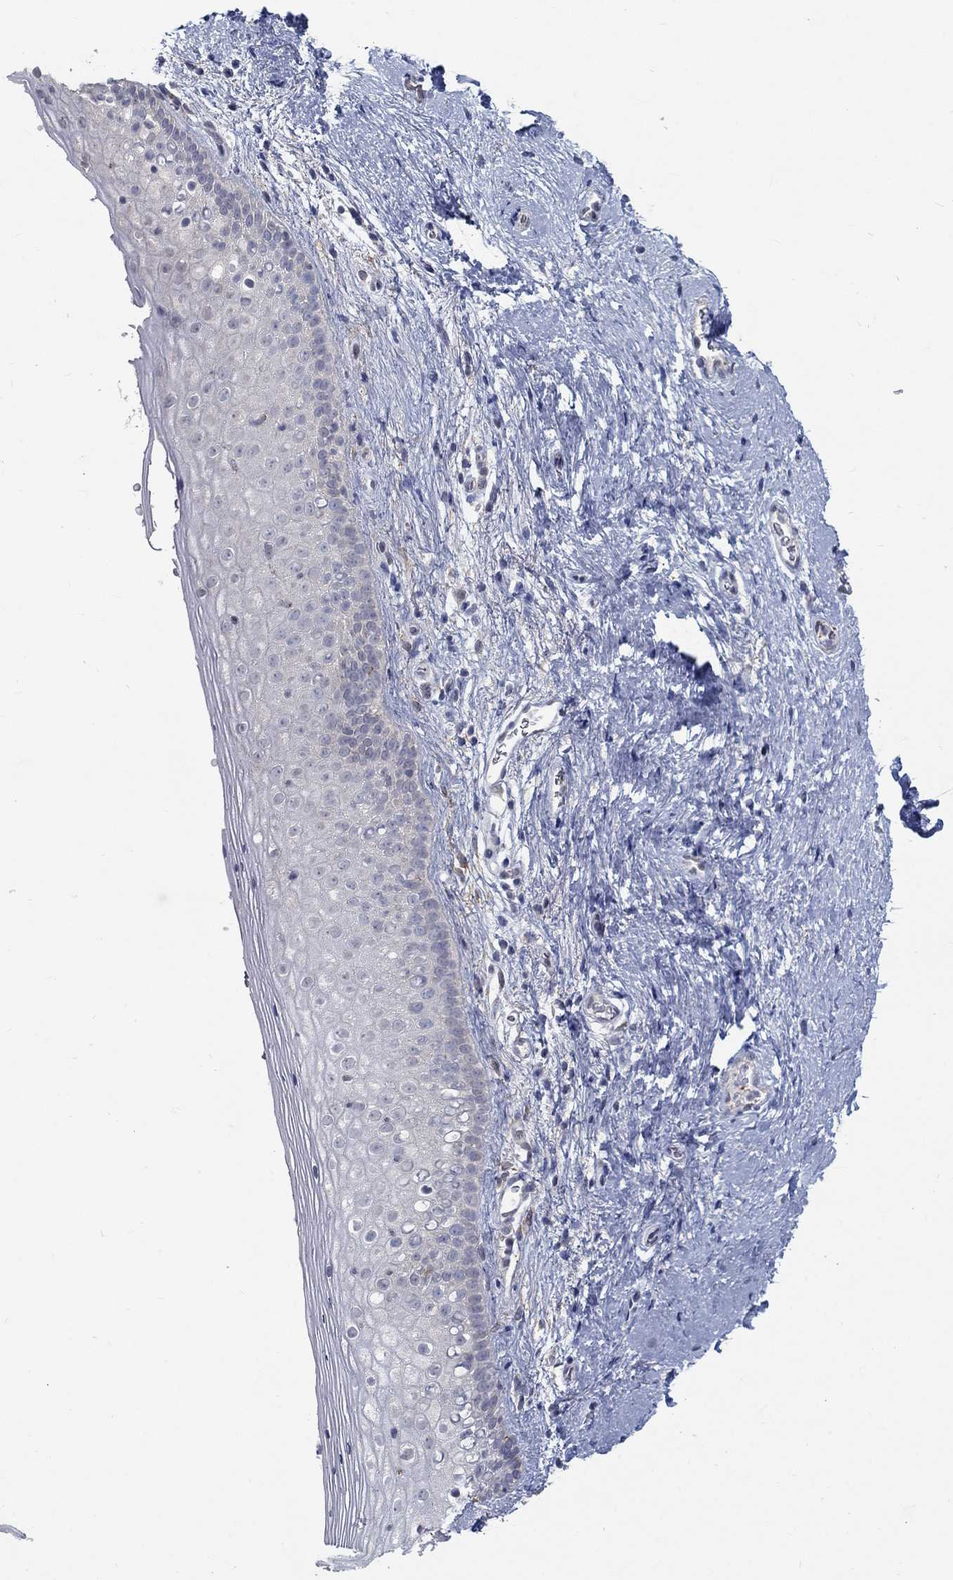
{"staining": {"intensity": "negative", "quantity": "none", "location": "none"}, "tissue": "vagina", "cell_type": "Squamous epithelial cells", "image_type": "normal", "snomed": [{"axis": "morphology", "description": "Normal tissue, NOS"}, {"axis": "topography", "description": "Vagina"}], "caption": "Immunohistochemical staining of benign human vagina shows no significant expression in squamous epithelial cells.", "gene": "MTSS2", "patient": {"sex": "female", "age": 47}}